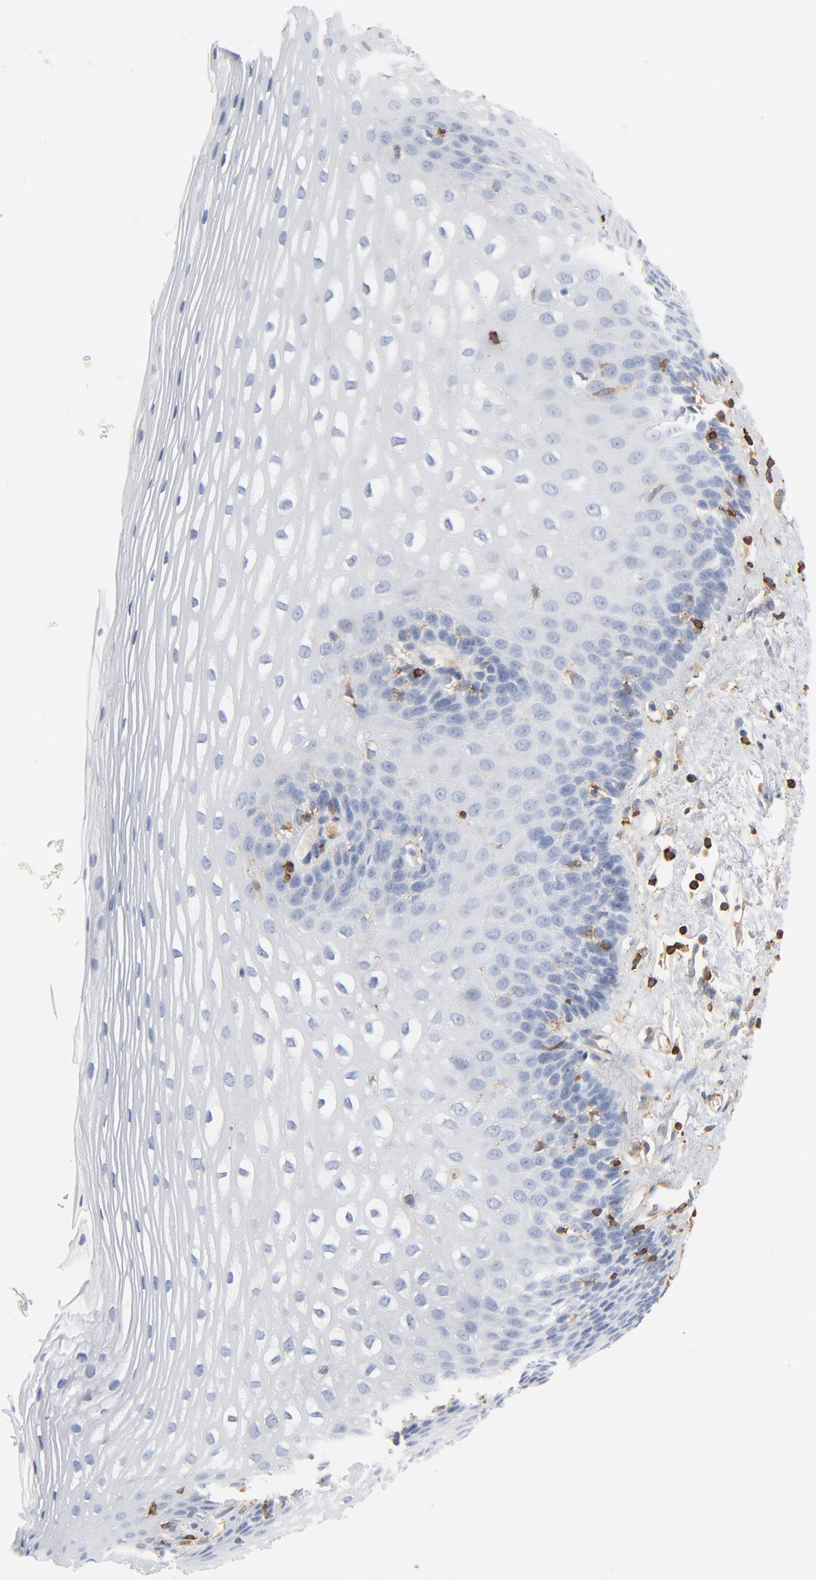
{"staining": {"intensity": "negative", "quantity": "none", "location": "none"}, "tissue": "esophagus", "cell_type": "Squamous epithelial cells", "image_type": "normal", "snomed": [{"axis": "morphology", "description": "Normal tissue, NOS"}, {"axis": "topography", "description": "Esophagus"}], "caption": "Immunohistochemical staining of benign human esophagus reveals no significant positivity in squamous epithelial cells. The staining was performed using DAB (3,3'-diaminobenzidine) to visualize the protein expression in brown, while the nuclei were stained in blue with hematoxylin (Magnification: 20x).", "gene": "SH3KBP1", "patient": {"sex": "female", "age": 70}}